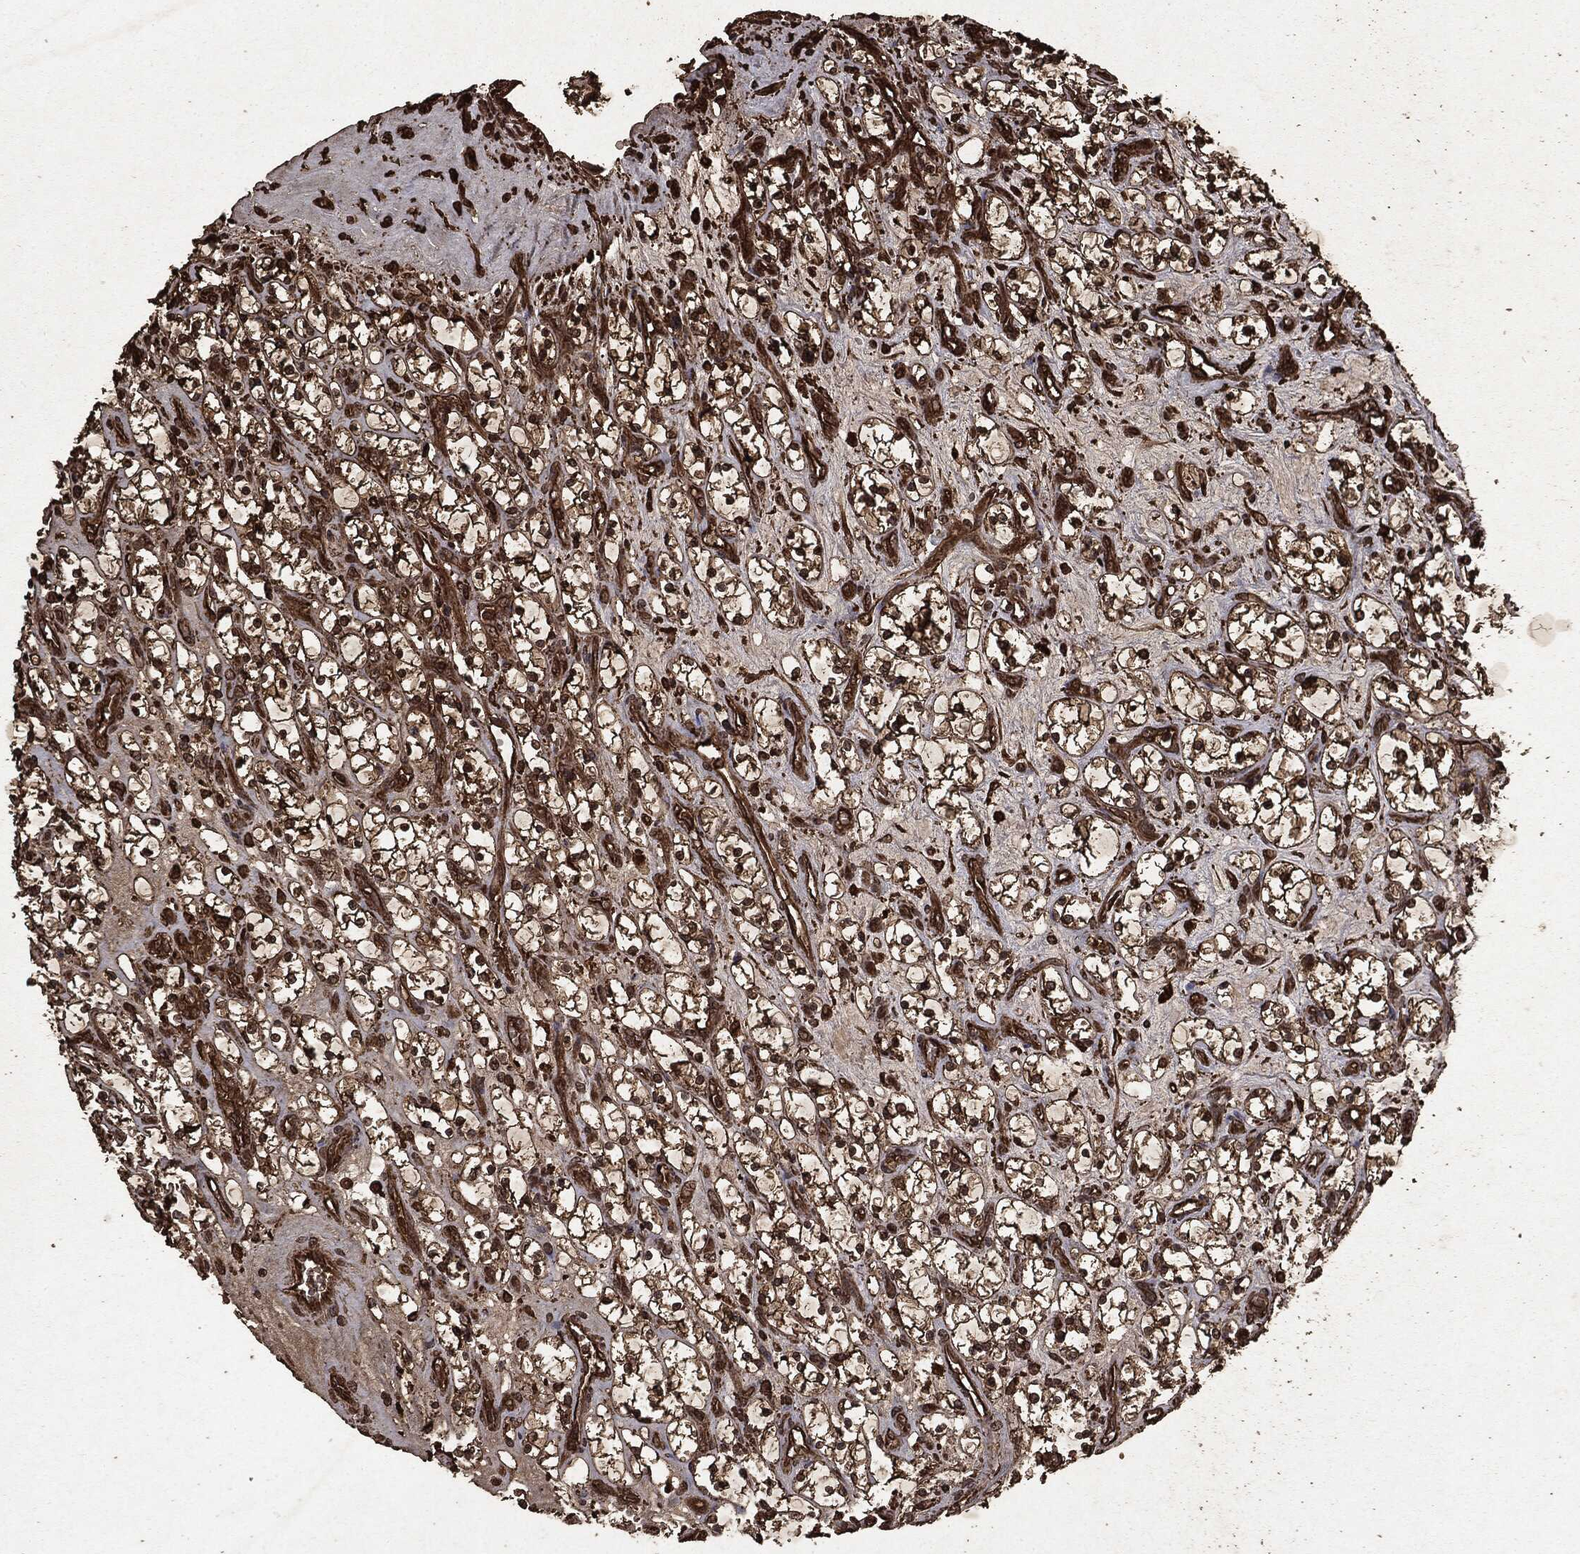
{"staining": {"intensity": "moderate", "quantity": ">75%", "location": "cytoplasmic/membranous"}, "tissue": "renal cancer", "cell_type": "Tumor cells", "image_type": "cancer", "snomed": [{"axis": "morphology", "description": "Adenocarcinoma, NOS"}, {"axis": "topography", "description": "Kidney"}], "caption": "Renal adenocarcinoma stained with a brown dye displays moderate cytoplasmic/membranous positive staining in approximately >75% of tumor cells.", "gene": "ARAF", "patient": {"sex": "female", "age": 69}}